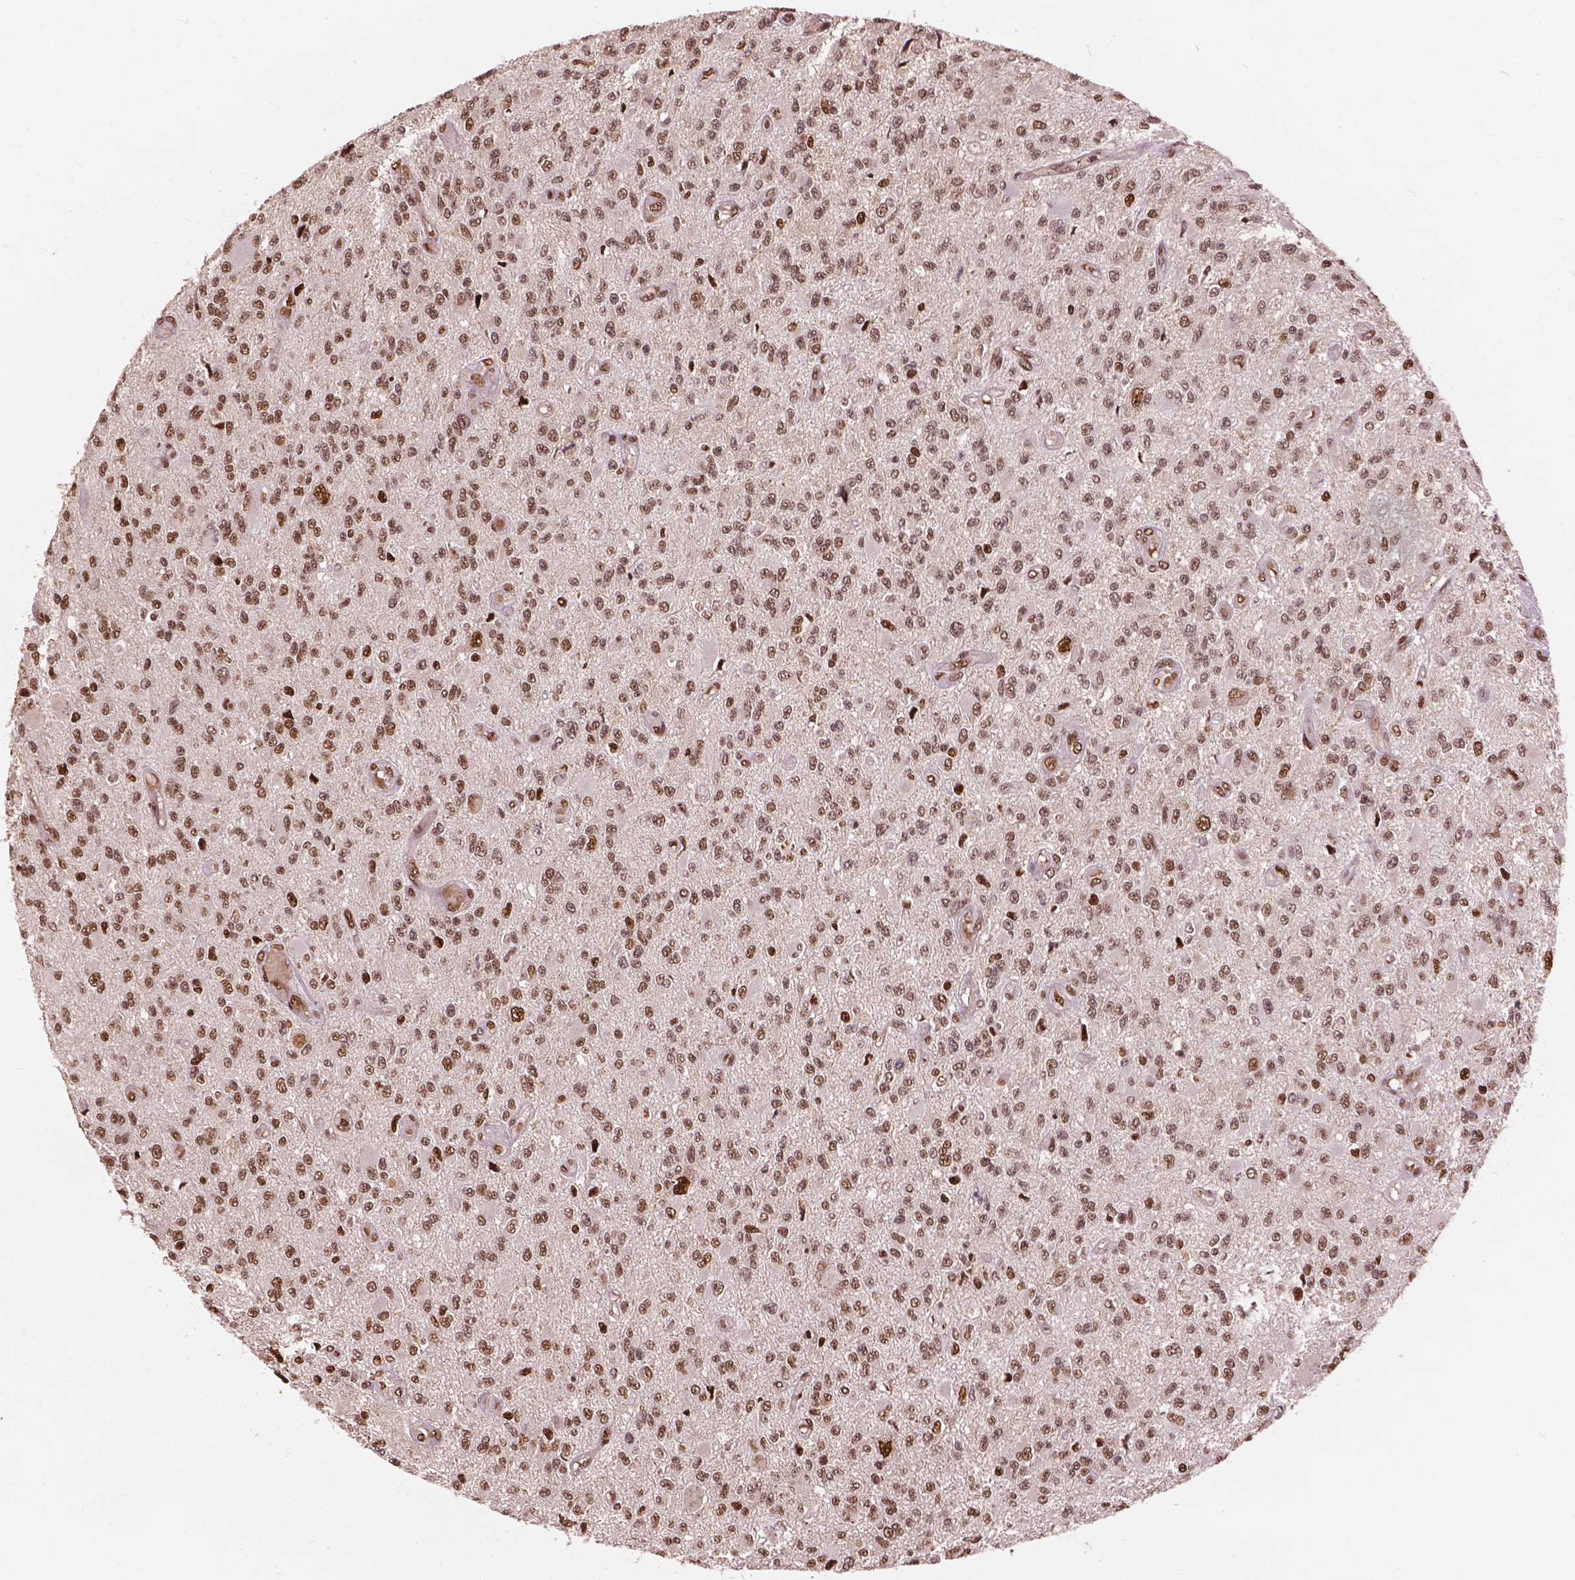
{"staining": {"intensity": "moderate", "quantity": ">75%", "location": "nuclear"}, "tissue": "glioma", "cell_type": "Tumor cells", "image_type": "cancer", "snomed": [{"axis": "morphology", "description": "Glioma, malignant, High grade"}, {"axis": "topography", "description": "Brain"}], "caption": "Malignant high-grade glioma stained with a brown dye exhibits moderate nuclear positive positivity in approximately >75% of tumor cells.", "gene": "ANP32B", "patient": {"sex": "female", "age": 63}}